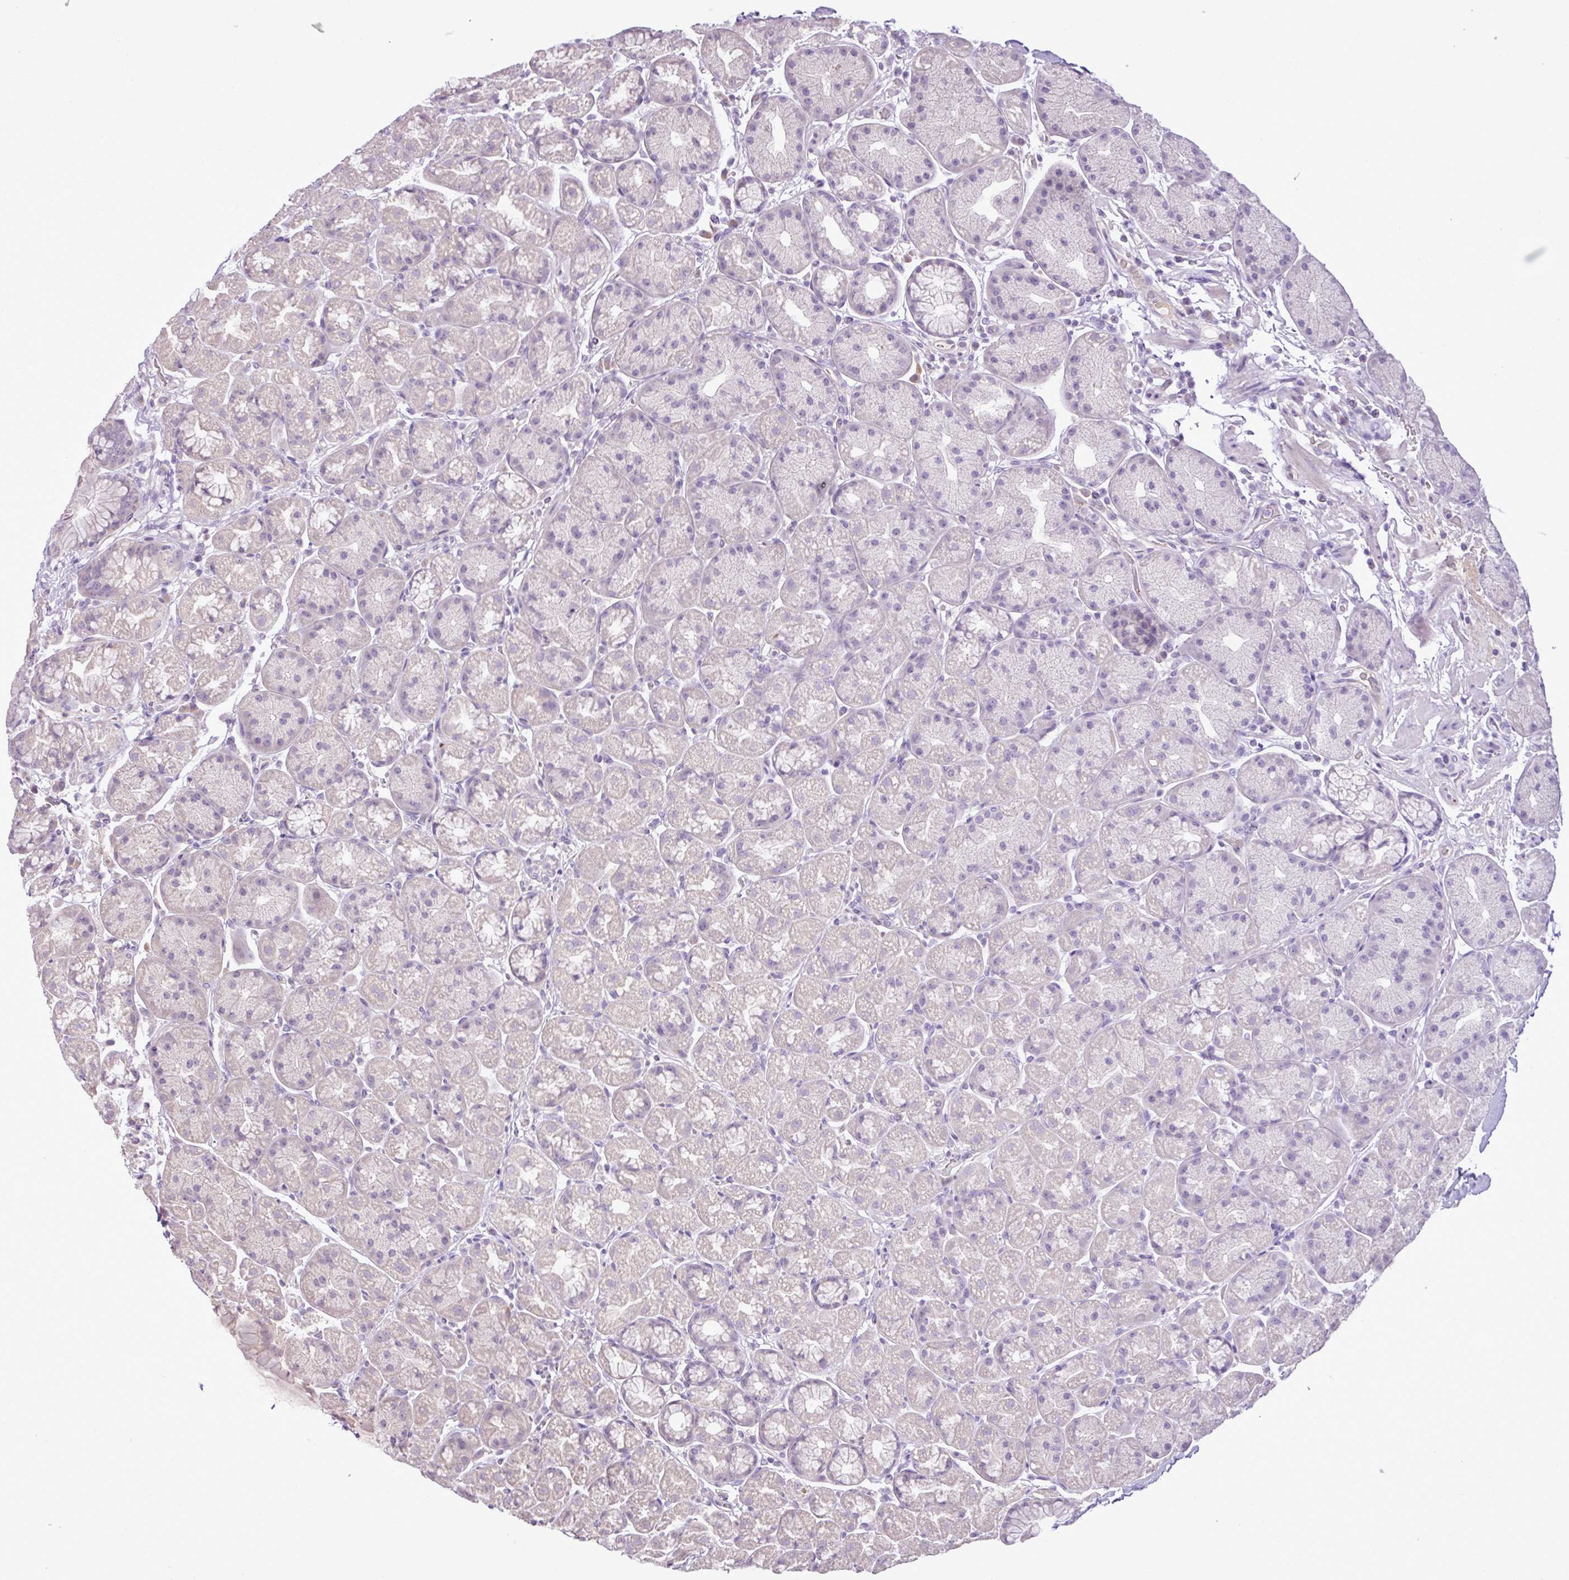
{"staining": {"intensity": "weak", "quantity": "<25%", "location": "cytoplasmic/membranous"}, "tissue": "stomach", "cell_type": "Glandular cells", "image_type": "normal", "snomed": [{"axis": "morphology", "description": "Normal tissue, NOS"}, {"axis": "topography", "description": "Stomach, lower"}], "caption": "A photomicrograph of stomach stained for a protein exhibits no brown staining in glandular cells. (DAB immunohistochemistry visualized using brightfield microscopy, high magnification).", "gene": "DNAJB13", "patient": {"sex": "male", "age": 67}}